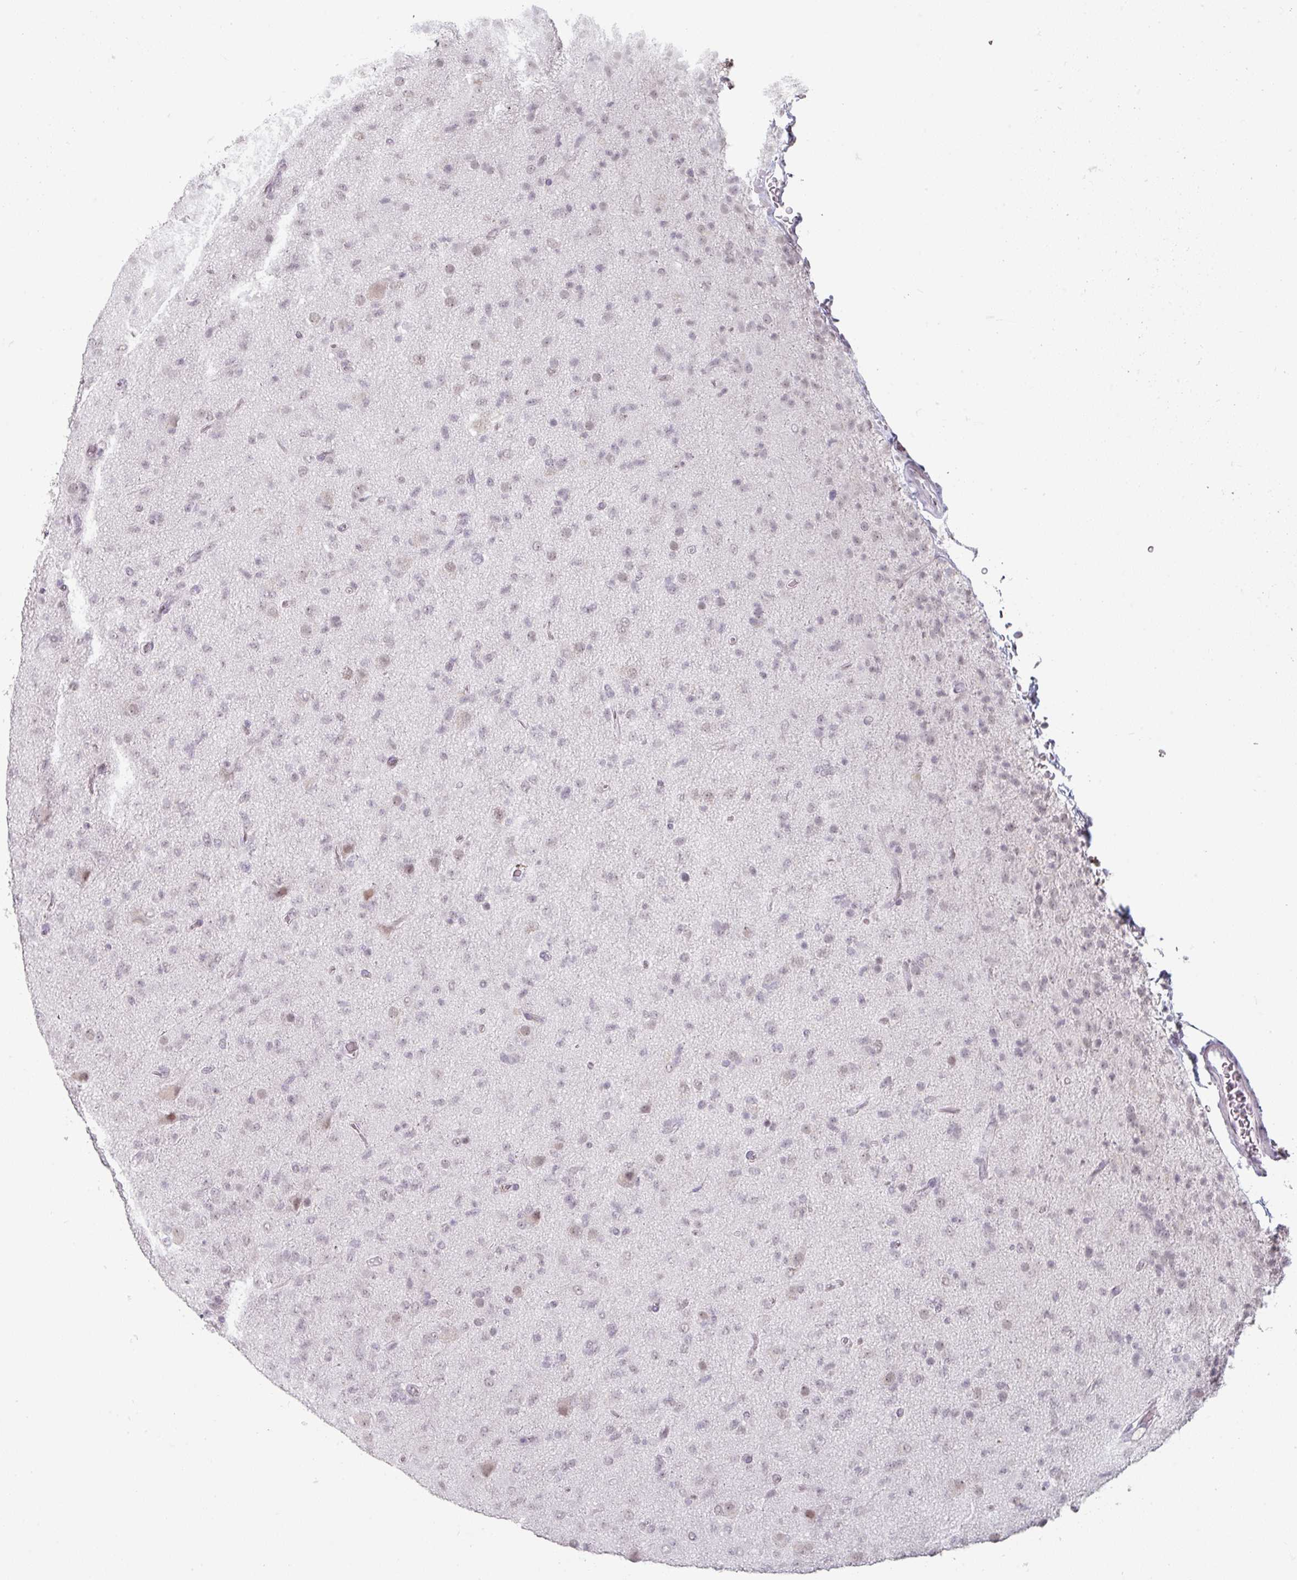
{"staining": {"intensity": "negative", "quantity": "none", "location": "none"}, "tissue": "glioma", "cell_type": "Tumor cells", "image_type": "cancer", "snomed": [{"axis": "morphology", "description": "Glioma, malignant, Low grade"}, {"axis": "topography", "description": "Brain"}], "caption": "This micrograph is of malignant glioma (low-grade) stained with immunohistochemistry to label a protein in brown with the nuclei are counter-stained blue. There is no staining in tumor cells.", "gene": "SPRR1A", "patient": {"sex": "male", "age": 65}}